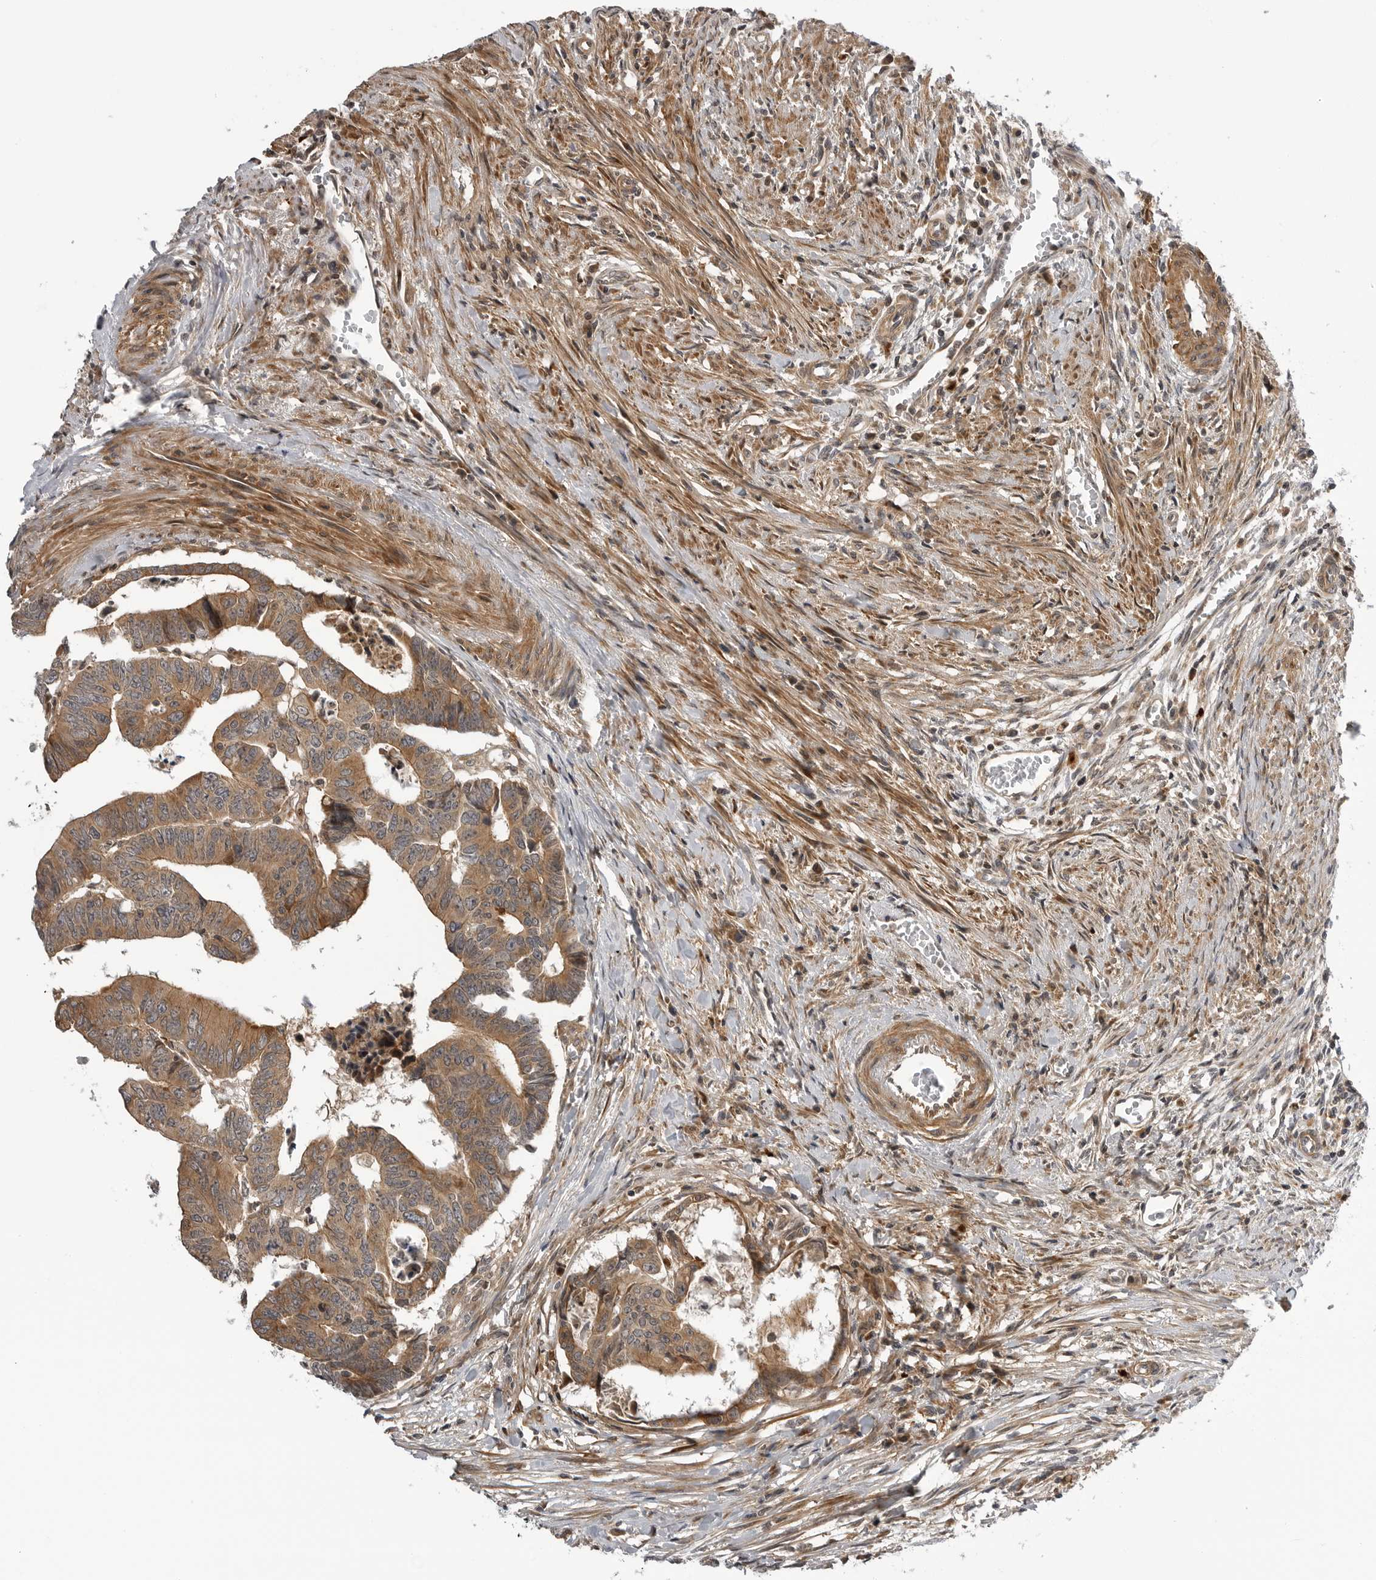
{"staining": {"intensity": "moderate", "quantity": ">75%", "location": "cytoplasmic/membranous"}, "tissue": "colorectal cancer", "cell_type": "Tumor cells", "image_type": "cancer", "snomed": [{"axis": "morphology", "description": "Adenocarcinoma, NOS"}, {"axis": "topography", "description": "Rectum"}], "caption": "The histopathology image reveals staining of adenocarcinoma (colorectal), revealing moderate cytoplasmic/membranous protein expression (brown color) within tumor cells.", "gene": "LRRC45", "patient": {"sex": "female", "age": 65}}